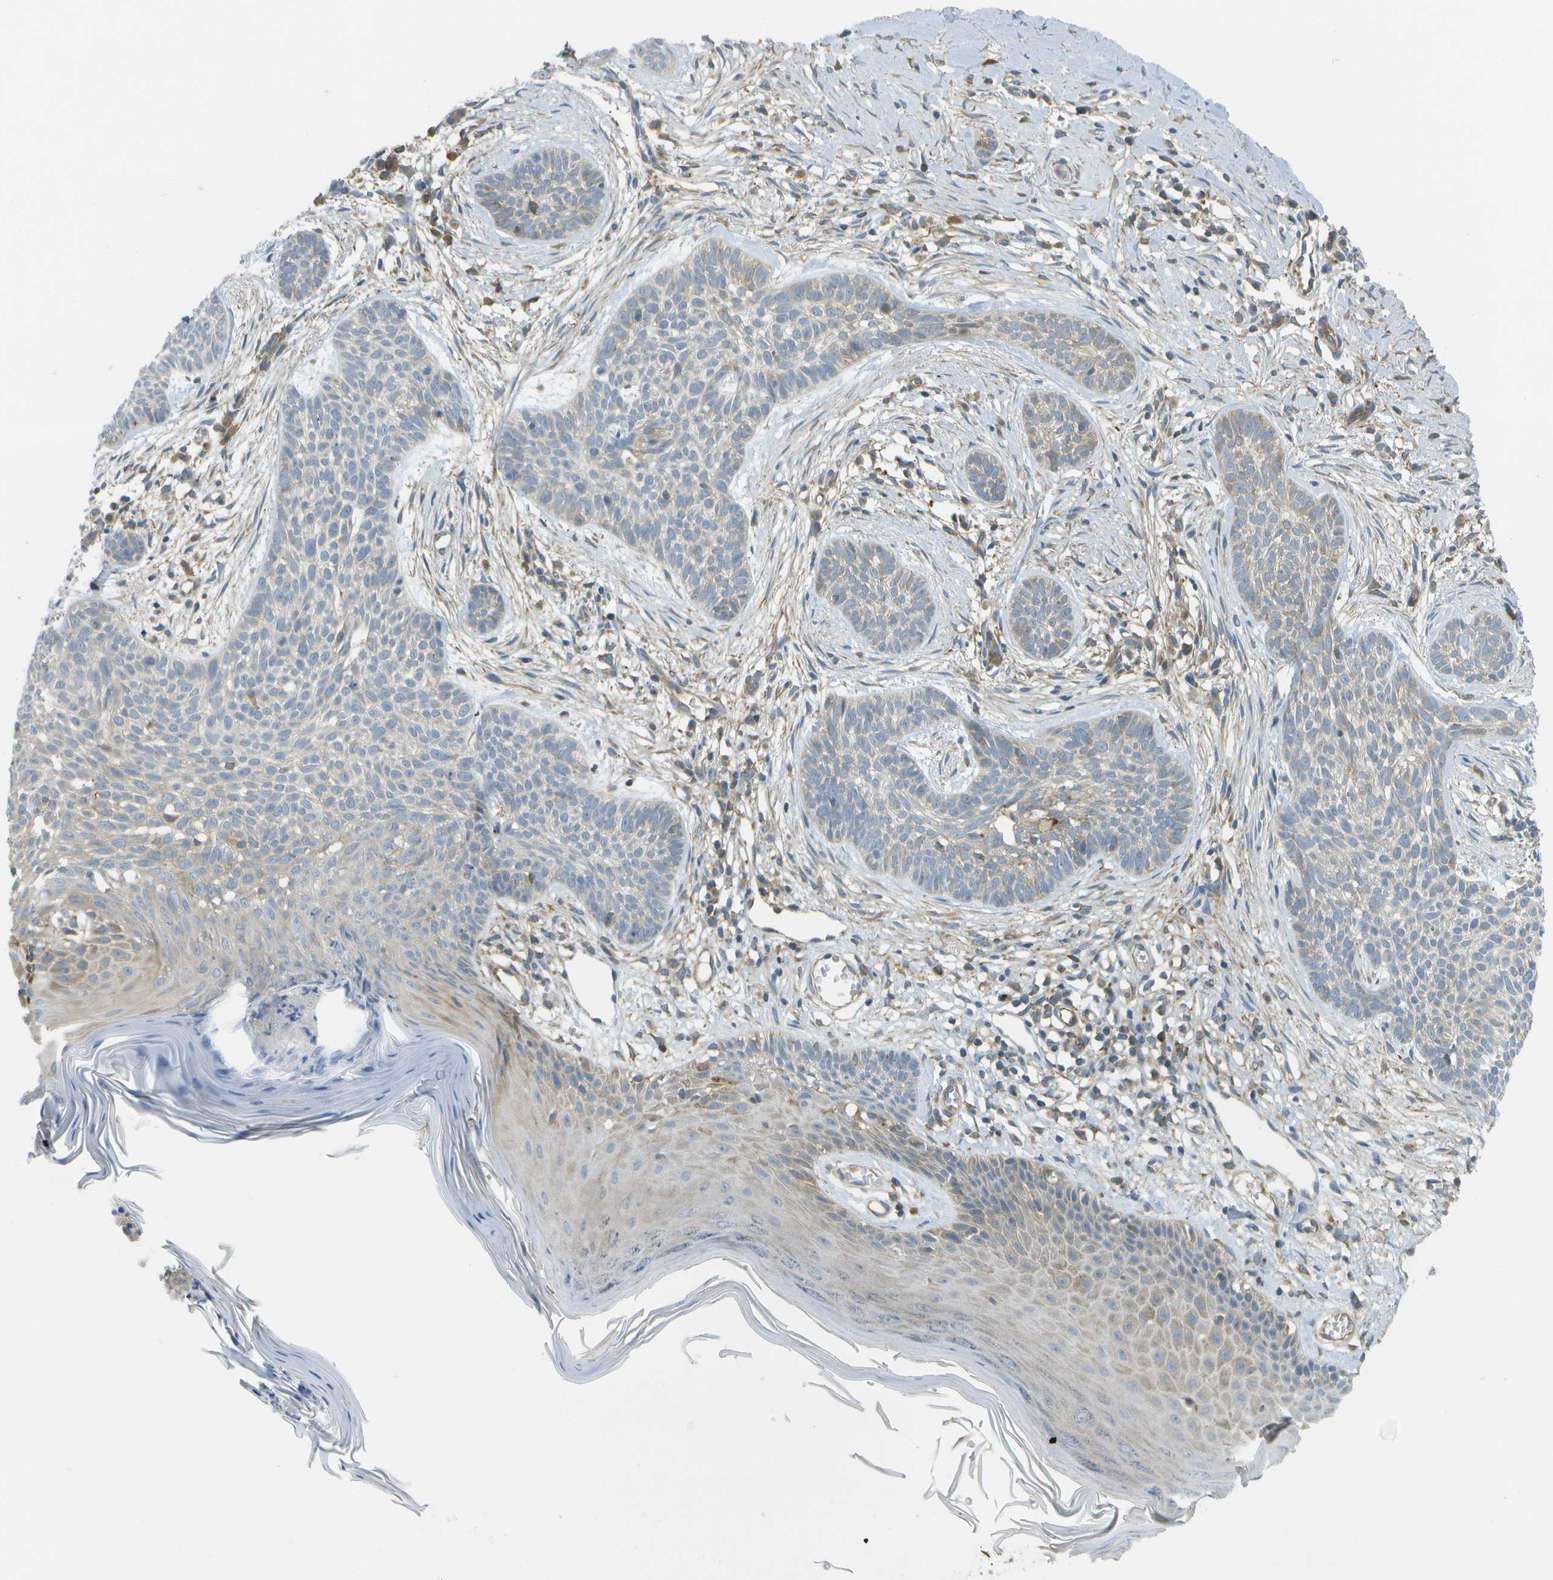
{"staining": {"intensity": "weak", "quantity": "<25%", "location": "cytoplasmic/membranous"}, "tissue": "skin cancer", "cell_type": "Tumor cells", "image_type": "cancer", "snomed": [{"axis": "morphology", "description": "Basal cell carcinoma"}, {"axis": "topography", "description": "Skin"}], "caption": "Tumor cells show no significant protein expression in basal cell carcinoma (skin). (Brightfield microscopy of DAB (3,3'-diaminobenzidine) immunohistochemistry at high magnification).", "gene": "WNK2", "patient": {"sex": "female", "age": 59}}